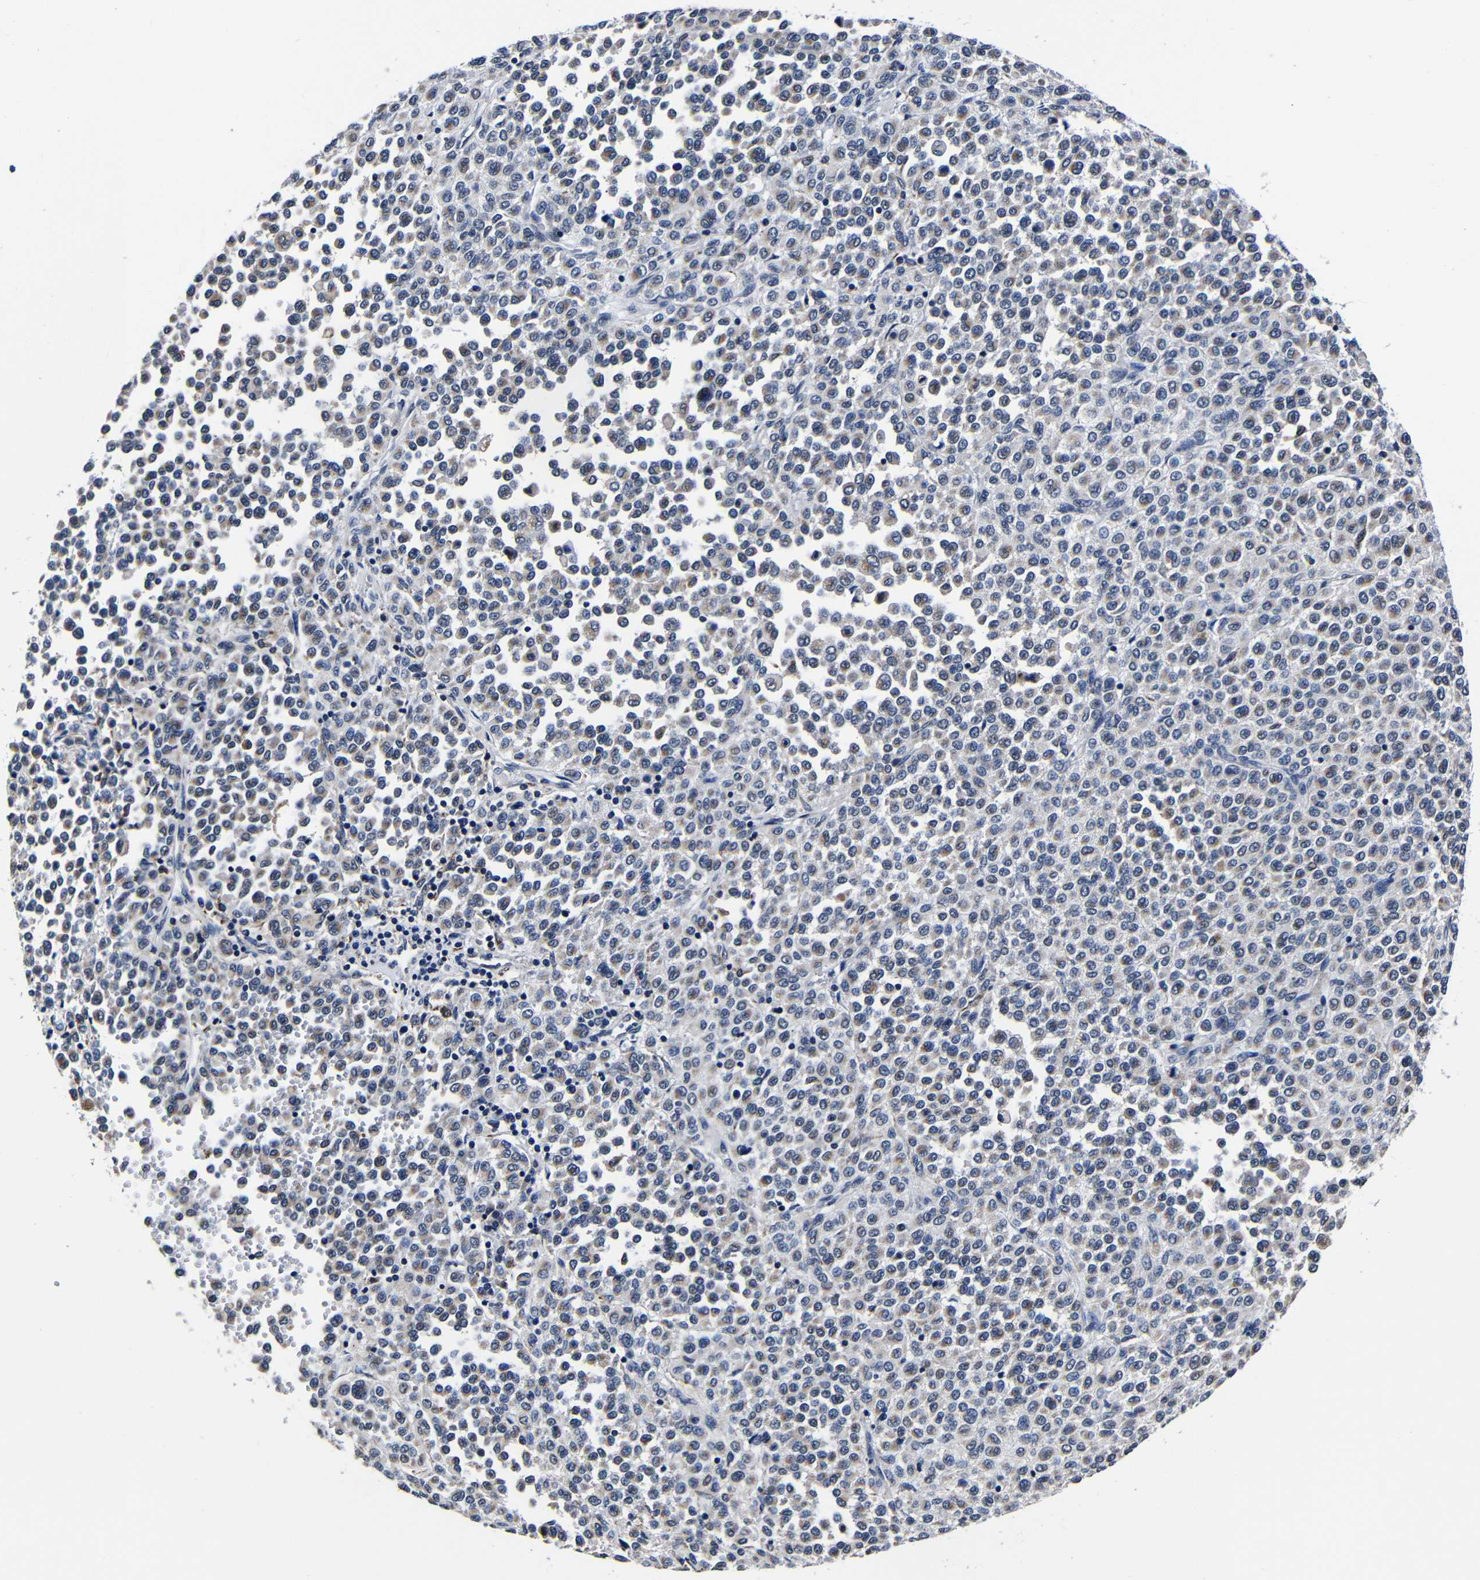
{"staining": {"intensity": "weak", "quantity": "25%-75%", "location": "cytoplasmic/membranous"}, "tissue": "melanoma", "cell_type": "Tumor cells", "image_type": "cancer", "snomed": [{"axis": "morphology", "description": "Malignant melanoma, Metastatic site"}, {"axis": "topography", "description": "Pancreas"}], "caption": "This is a photomicrograph of immunohistochemistry (IHC) staining of malignant melanoma (metastatic site), which shows weak positivity in the cytoplasmic/membranous of tumor cells.", "gene": "DEPP1", "patient": {"sex": "female", "age": 30}}